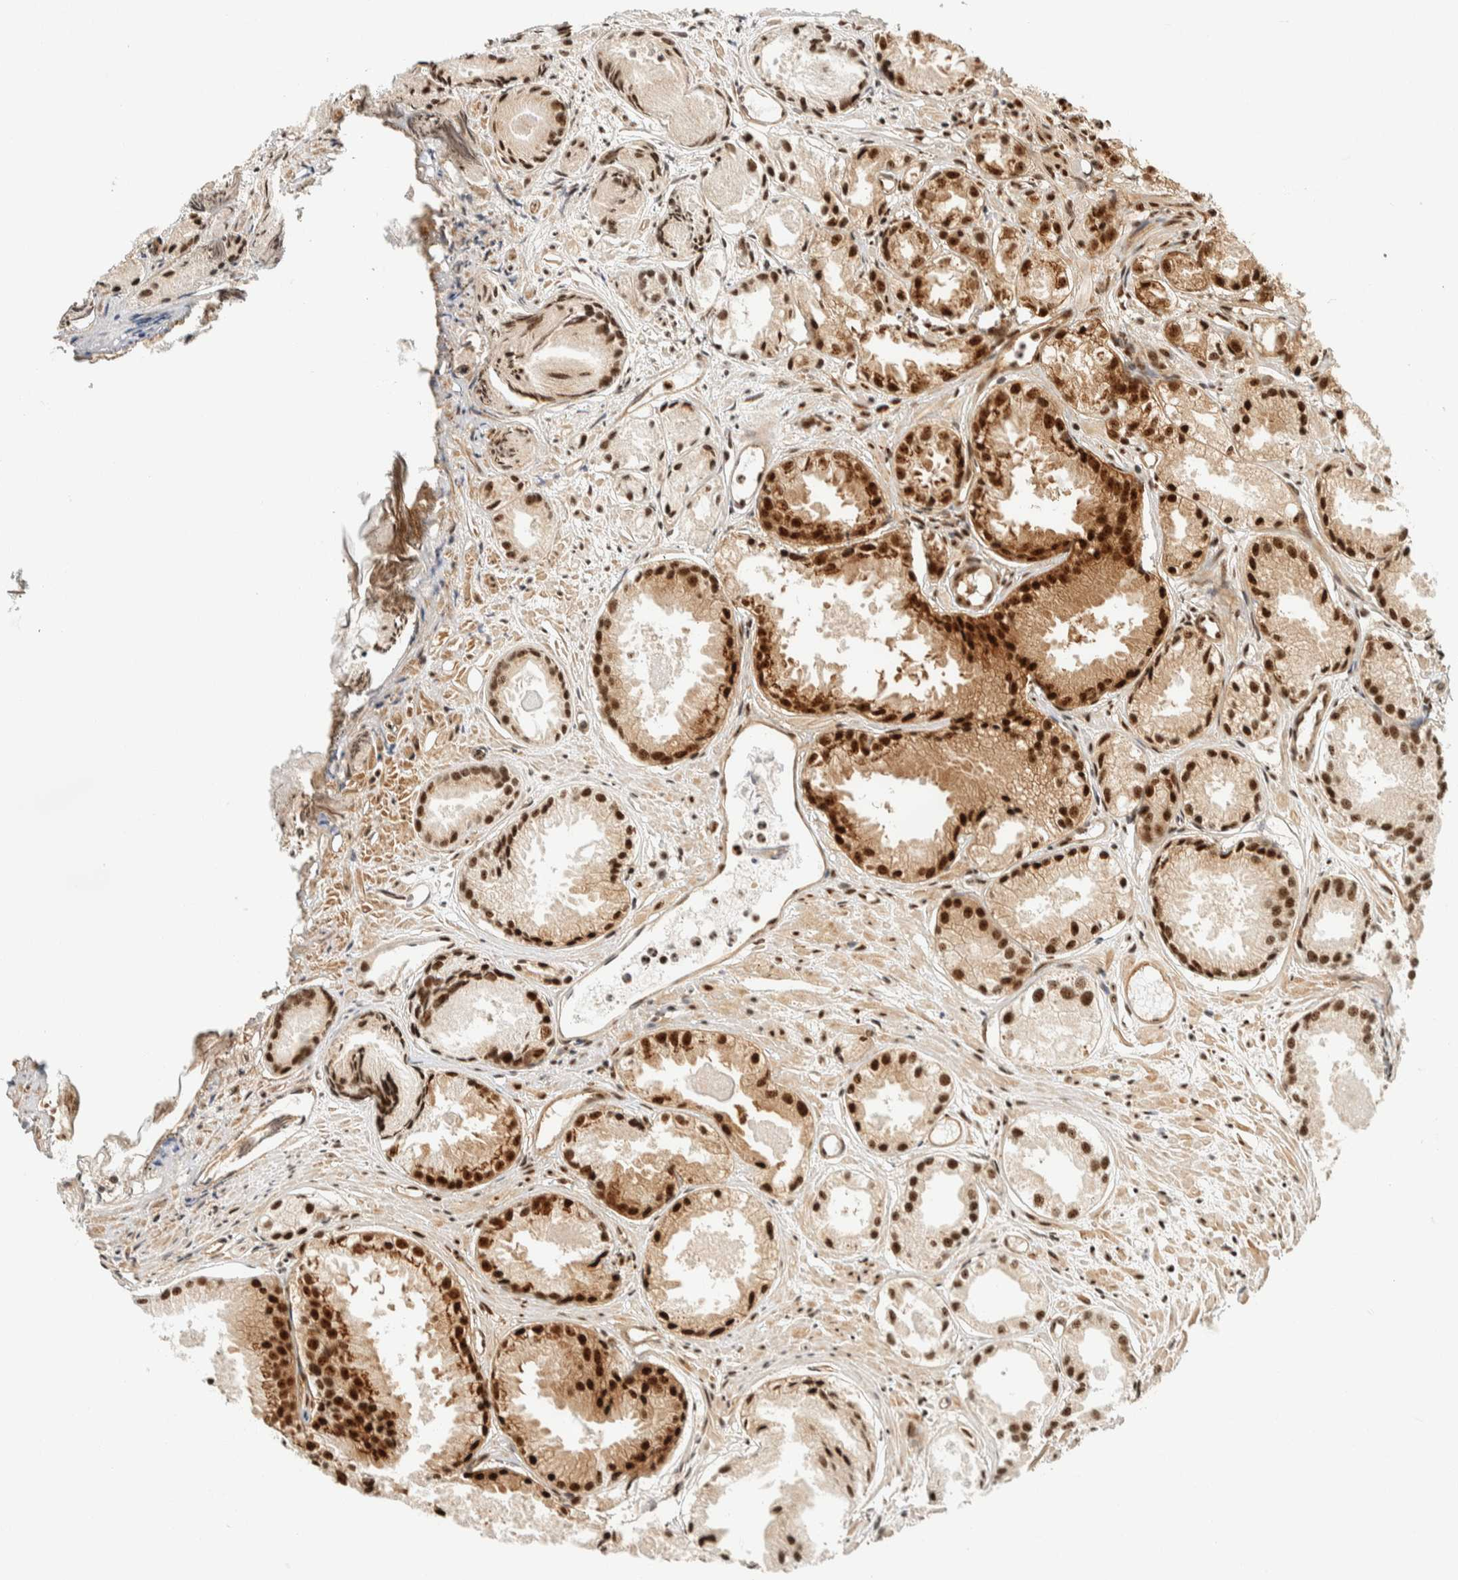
{"staining": {"intensity": "strong", "quantity": ">75%", "location": "cytoplasmic/membranous,nuclear"}, "tissue": "prostate cancer", "cell_type": "Tumor cells", "image_type": "cancer", "snomed": [{"axis": "morphology", "description": "Adenocarcinoma, Low grade"}, {"axis": "topography", "description": "Prostate"}], "caption": "Human prostate cancer (low-grade adenocarcinoma) stained for a protein (brown) exhibits strong cytoplasmic/membranous and nuclear positive positivity in about >75% of tumor cells.", "gene": "SIK1", "patient": {"sex": "male", "age": 72}}